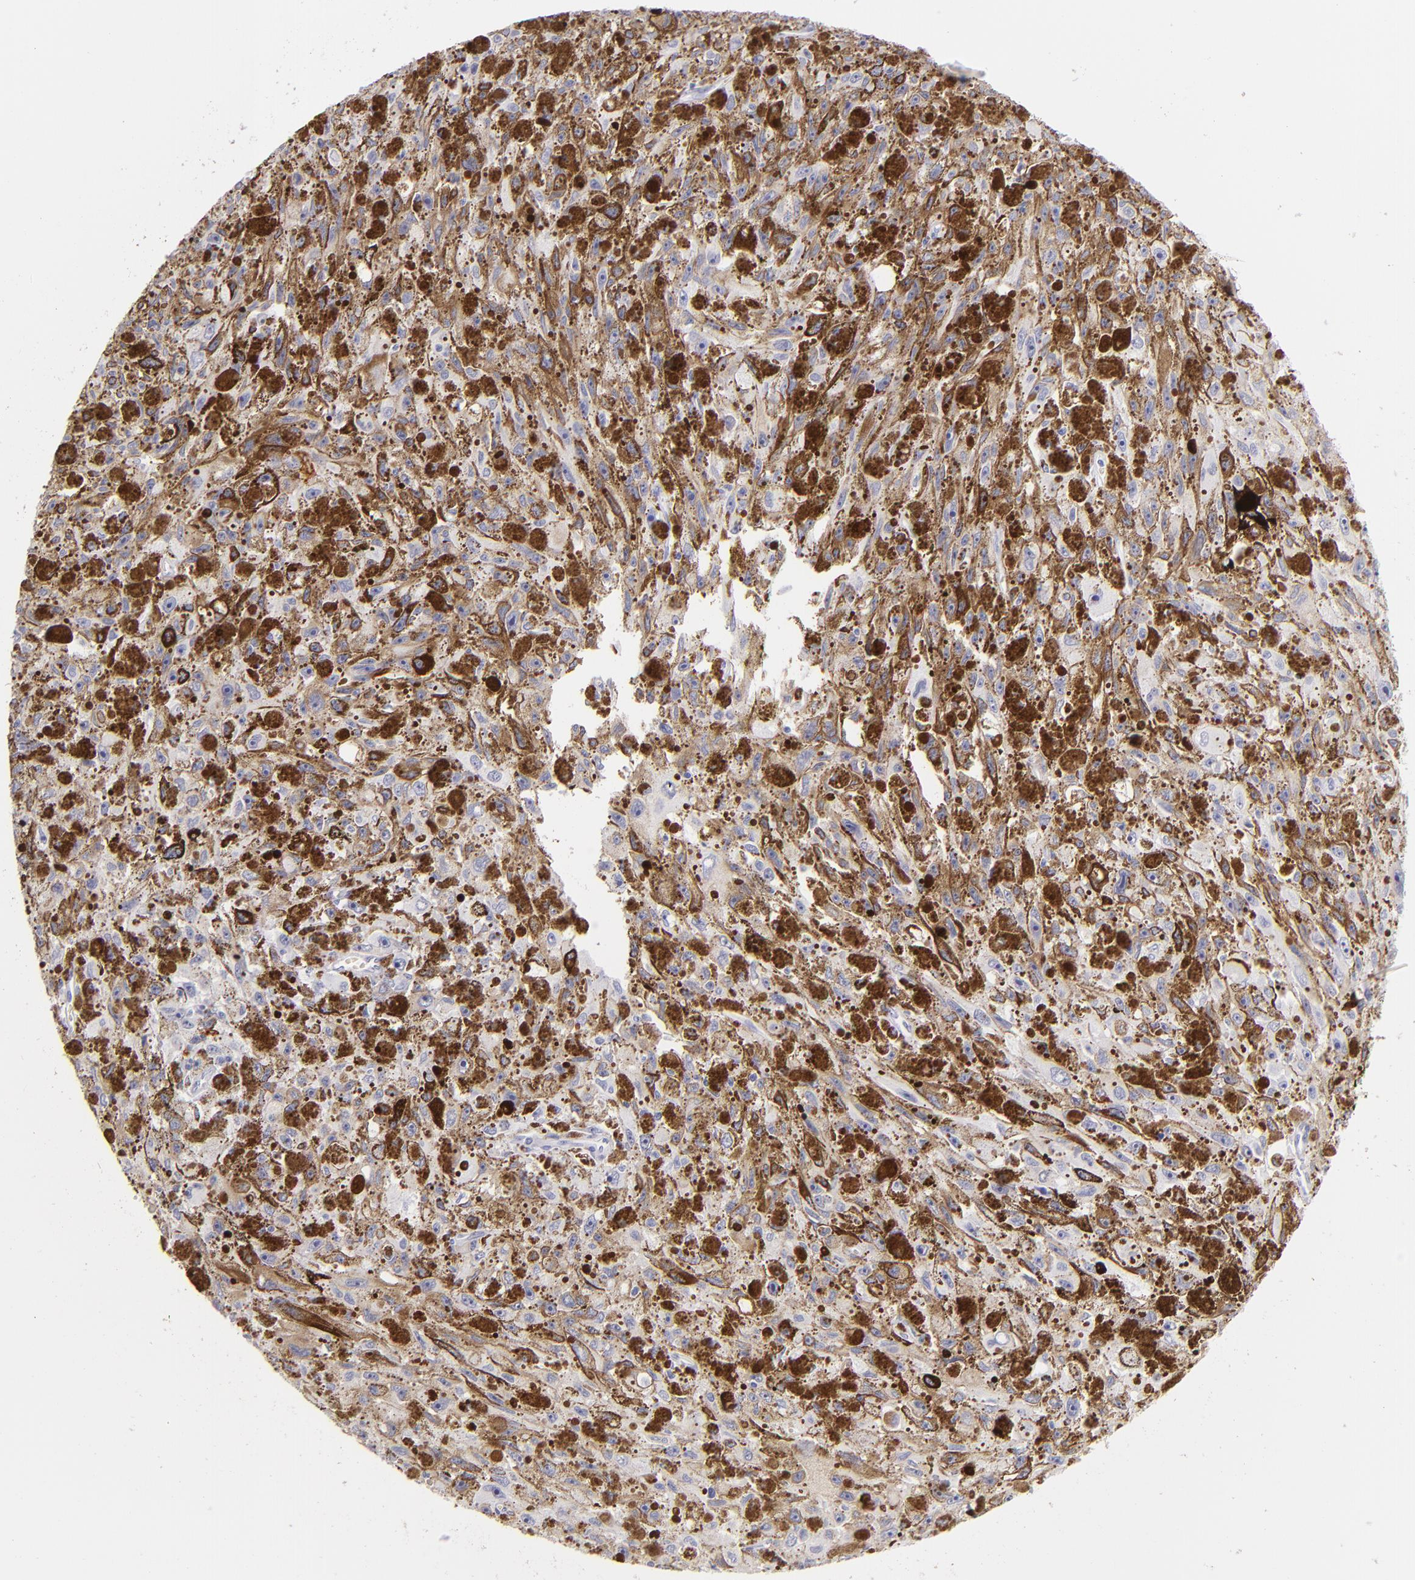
{"staining": {"intensity": "negative", "quantity": "none", "location": "none"}, "tissue": "melanoma", "cell_type": "Tumor cells", "image_type": "cancer", "snomed": [{"axis": "morphology", "description": "Malignant melanoma, NOS"}, {"axis": "topography", "description": "Skin"}], "caption": "A photomicrograph of malignant melanoma stained for a protein shows no brown staining in tumor cells.", "gene": "CD207", "patient": {"sex": "male", "age": 57}}